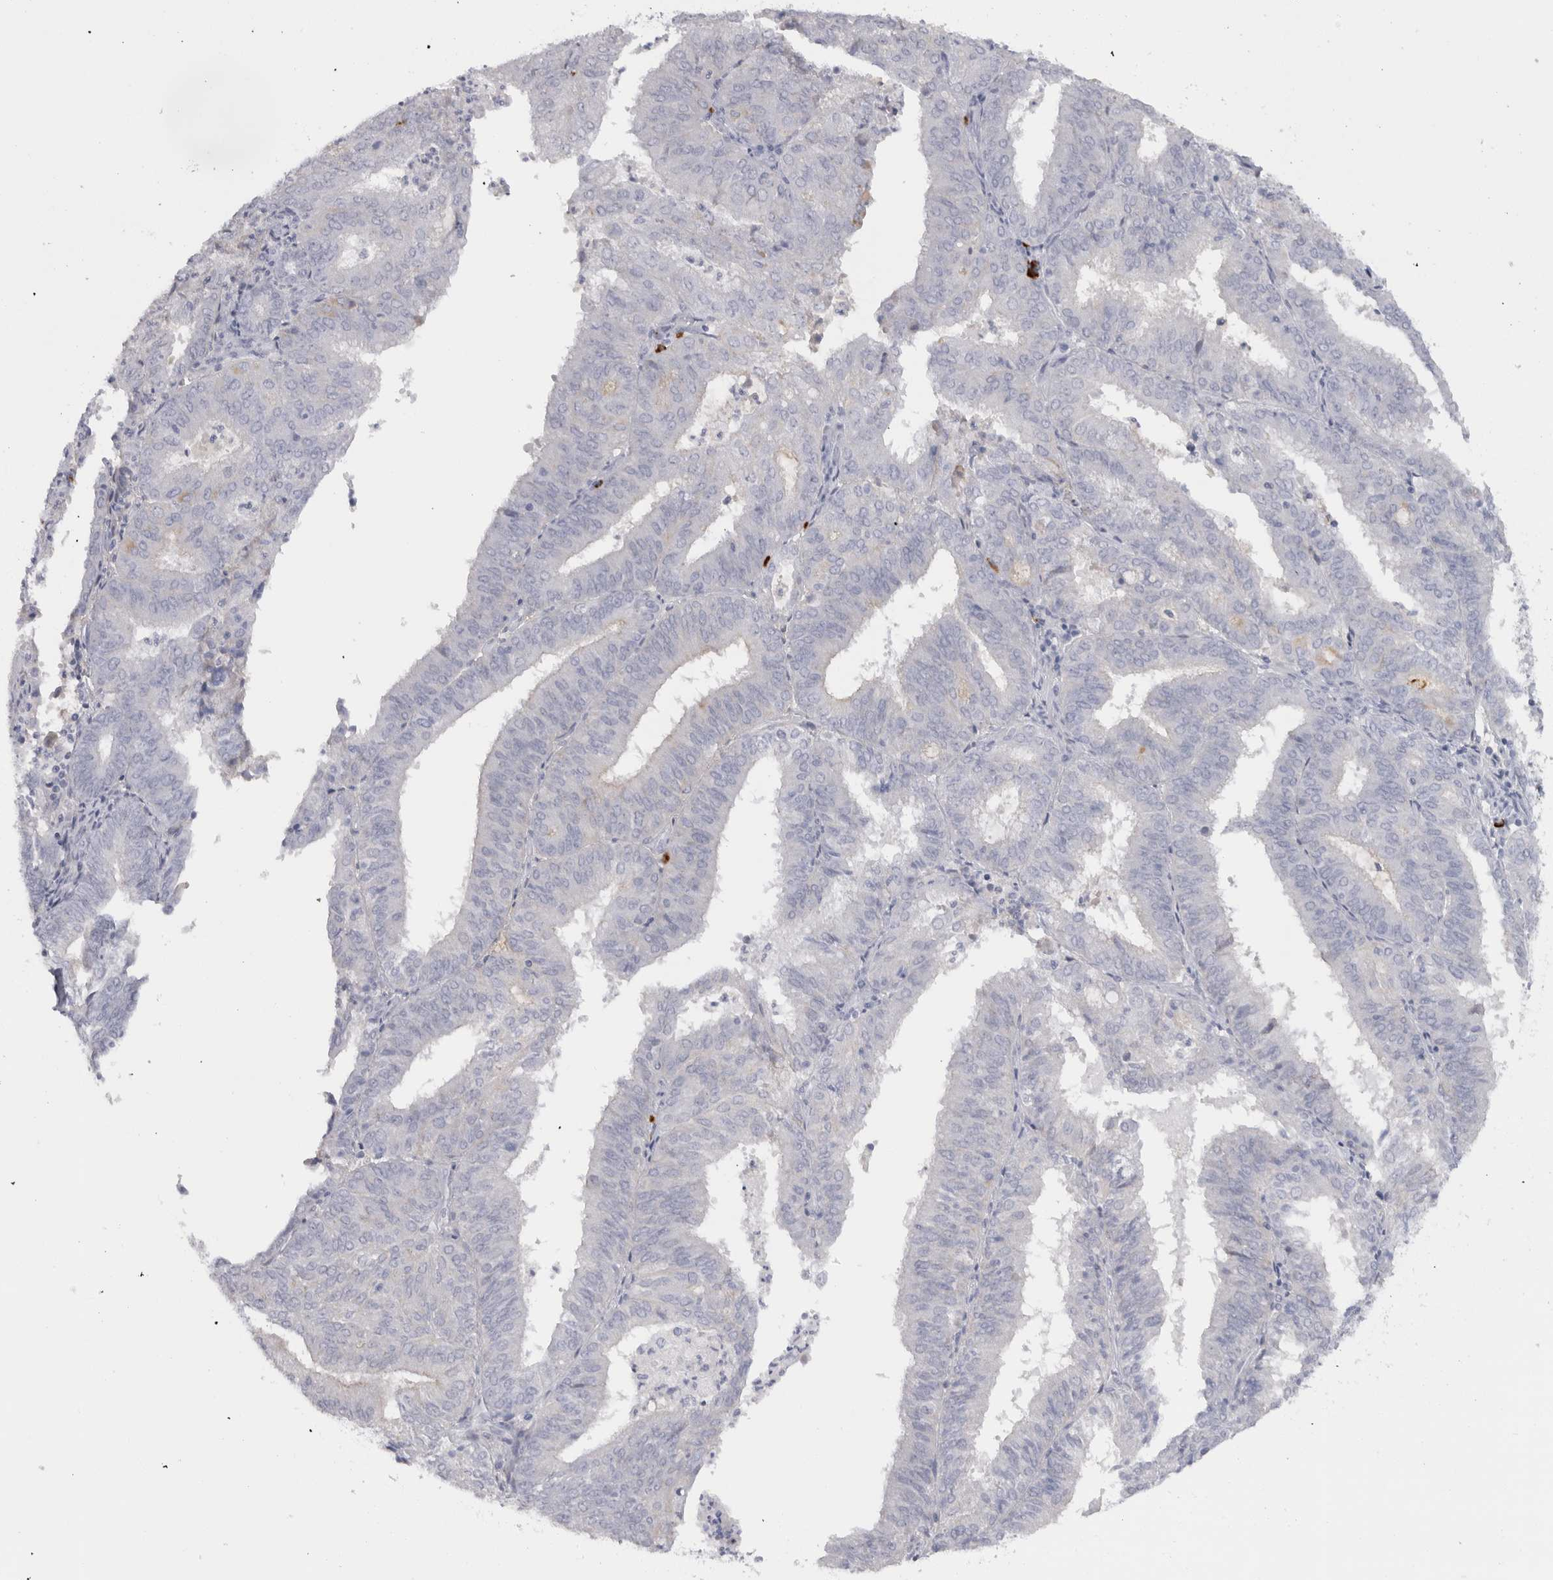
{"staining": {"intensity": "negative", "quantity": "none", "location": "none"}, "tissue": "endometrial cancer", "cell_type": "Tumor cells", "image_type": "cancer", "snomed": [{"axis": "morphology", "description": "Adenocarcinoma, NOS"}, {"axis": "topography", "description": "Uterus"}], "caption": "High power microscopy photomicrograph of an IHC micrograph of endometrial cancer, revealing no significant staining in tumor cells.", "gene": "CDH17", "patient": {"sex": "female", "age": 60}}